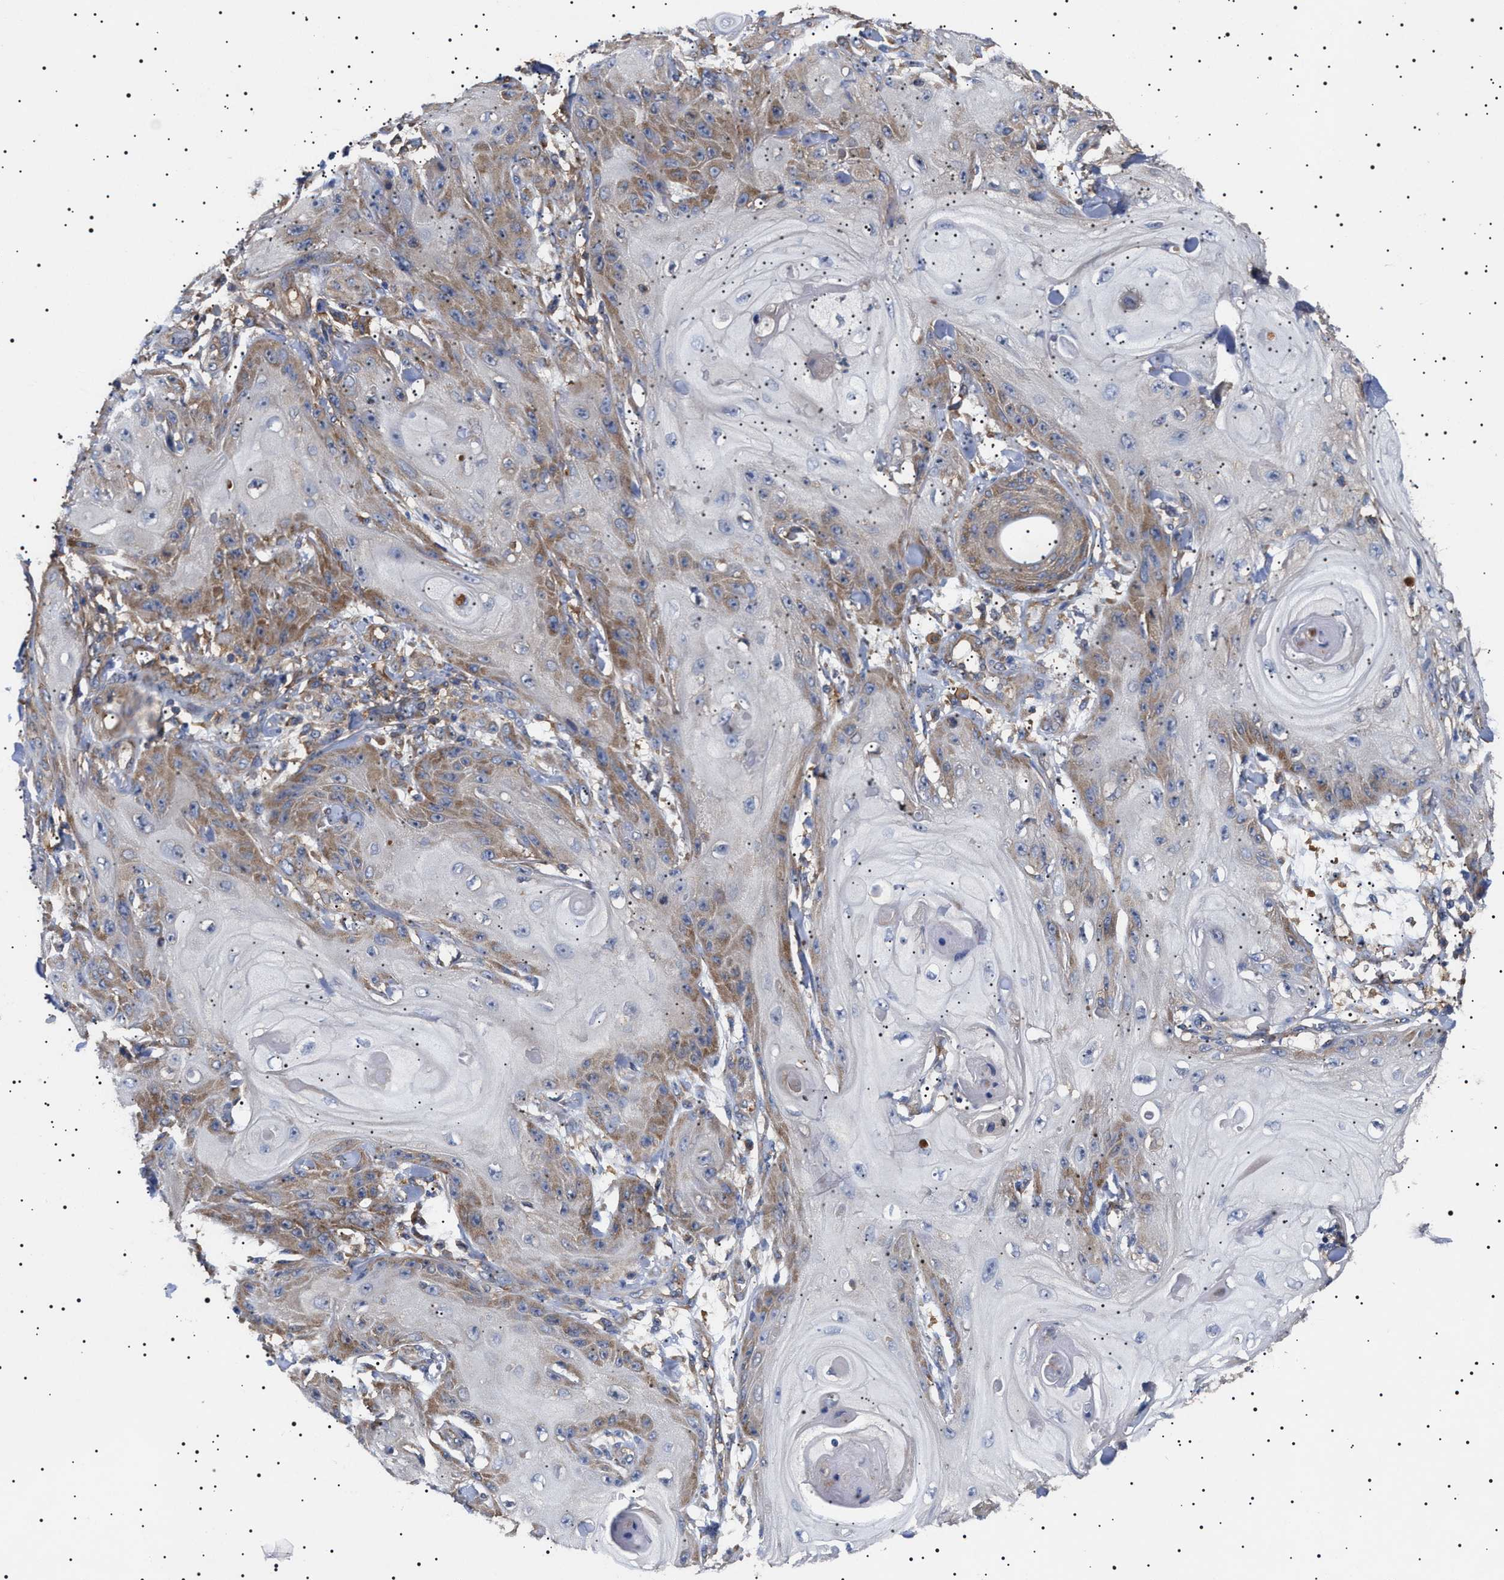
{"staining": {"intensity": "moderate", "quantity": ">75%", "location": "cytoplasmic/membranous"}, "tissue": "skin cancer", "cell_type": "Tumor cells", "image_type": "cancer", "snomed": [{"axis": "morphology", "description": "Squamous cell carcinoma, NOS"}, {"axis": "topography", "description": "Skin"}], "caption": "A micrograph showing moderate cytoplasmic/membranous staining in approximately >75% of tumor cells in squamous cell carcinoma (skin), as visualized by brown immunohistochemical staining.", "gene": "TPP2", "patient": {"sex": "male", "age": 74}}